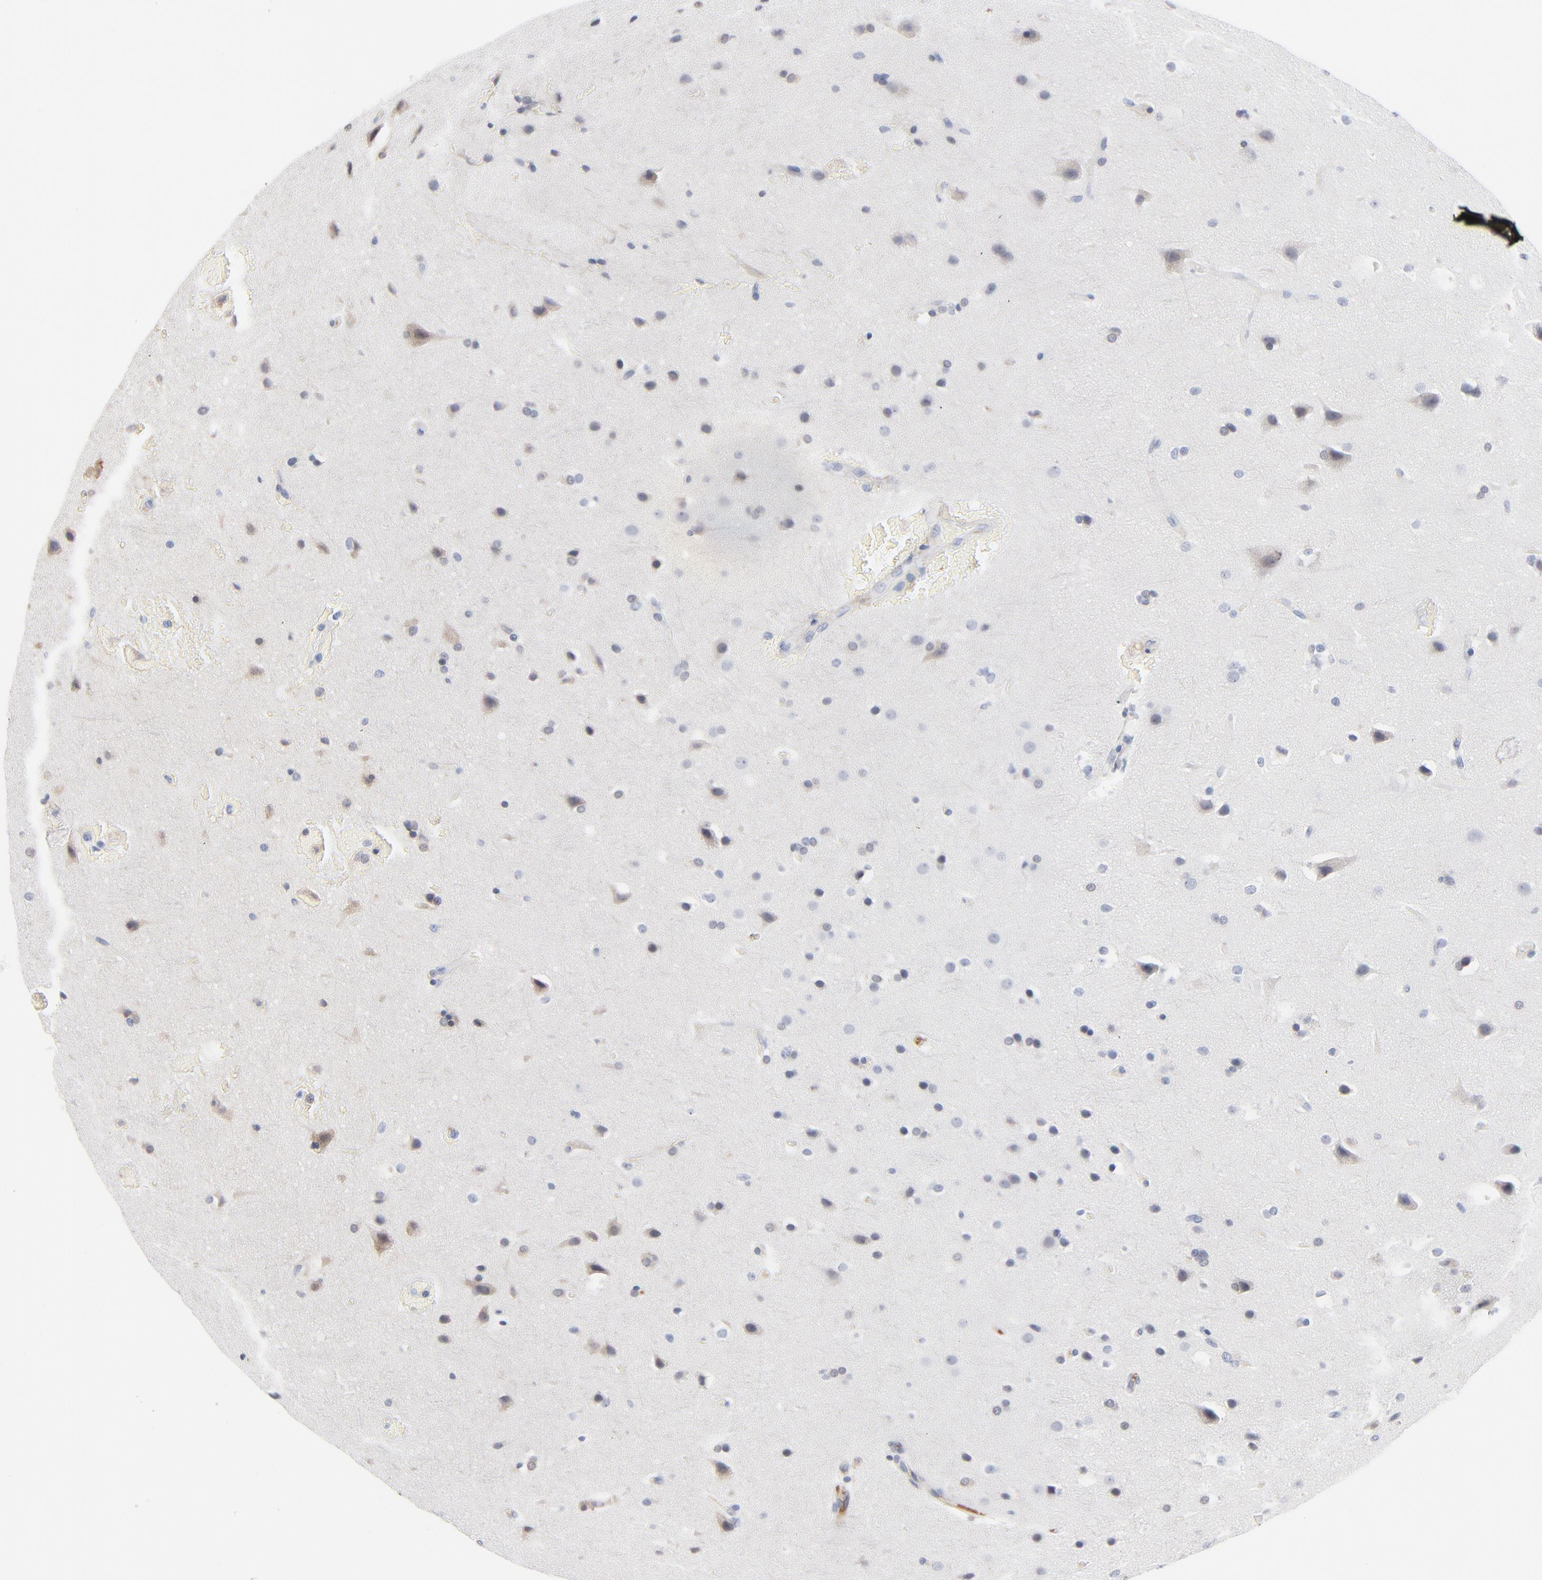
{"staining": {"intensity": "negative", "quantity": "none", "location": "none"}, "tissue": "glioma", "cell_type": "Tumor cells", "image_type": "cancer", "snomed": [{"axis": "morphology", "description": "Glioma, malignant, Low grade"}, {"axis": "topography", "description": "Cerebral cortex"}], "caption": "Glioma stained for a protein using immunohistochemistry shows no positivity tumor cells.", "gene": "SERPINA4", "patient": {"sex": "female", "age": 47}}